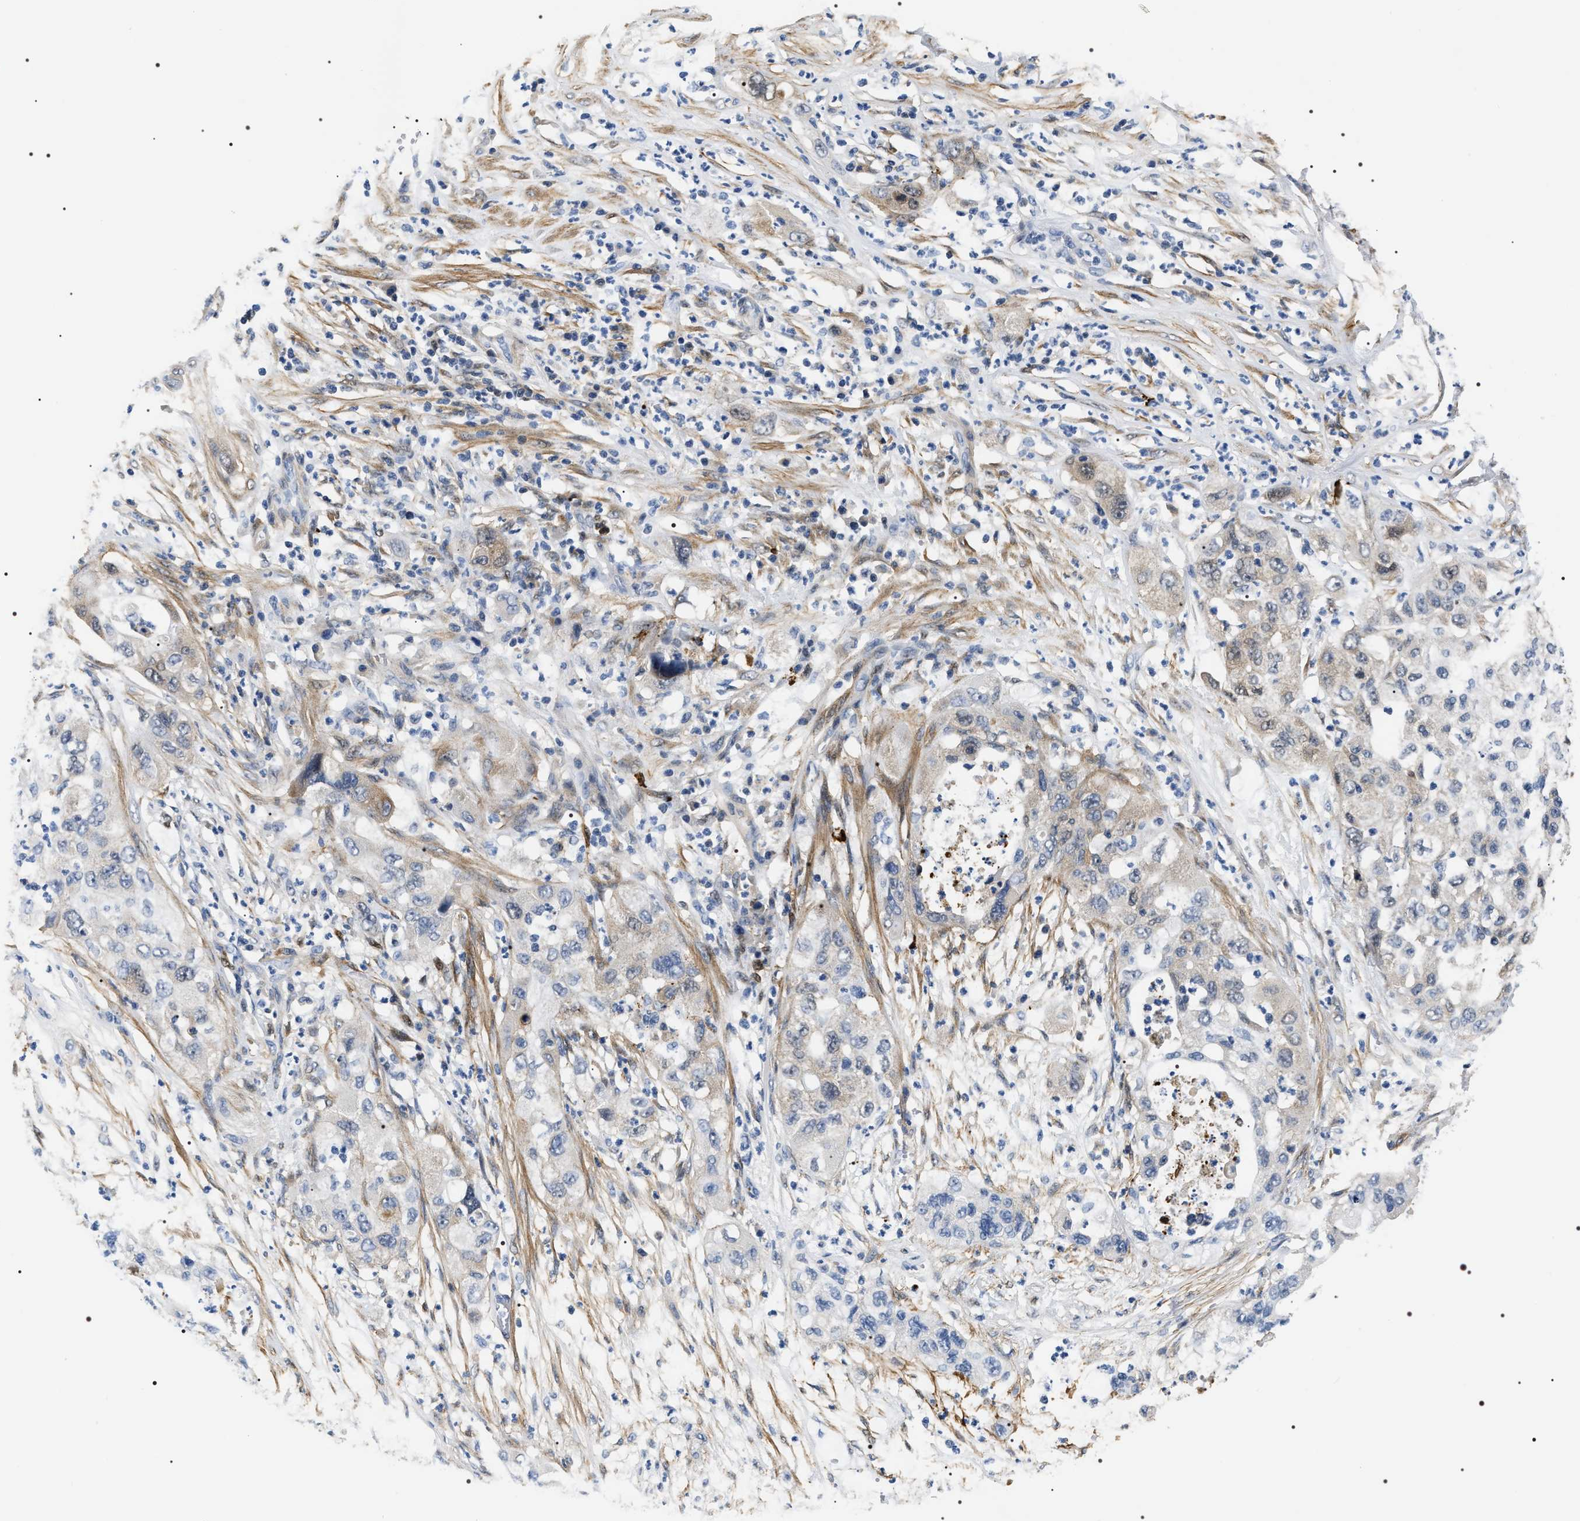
{"staining": {"intensity": "weak", "quantity": "<25%", "location": "cytoplasmic/membranous"}, "tissue": "pancreatic cancer", "cell_type": "Tumor cells", "image_type": "cancer", "snomed": [{"axis": "morphology", "description": "Adenocarcinoma, NOS"}, {"axis": "topography", "description": "Pancreas"}], "caption": "Immunohistochemical staining of pancreatic cancer exhibits no significant staining in tumor cells. Nuclei are stained in blue.", "gene": "BAG2", "patient": {"sex": "female", "age": 78}}